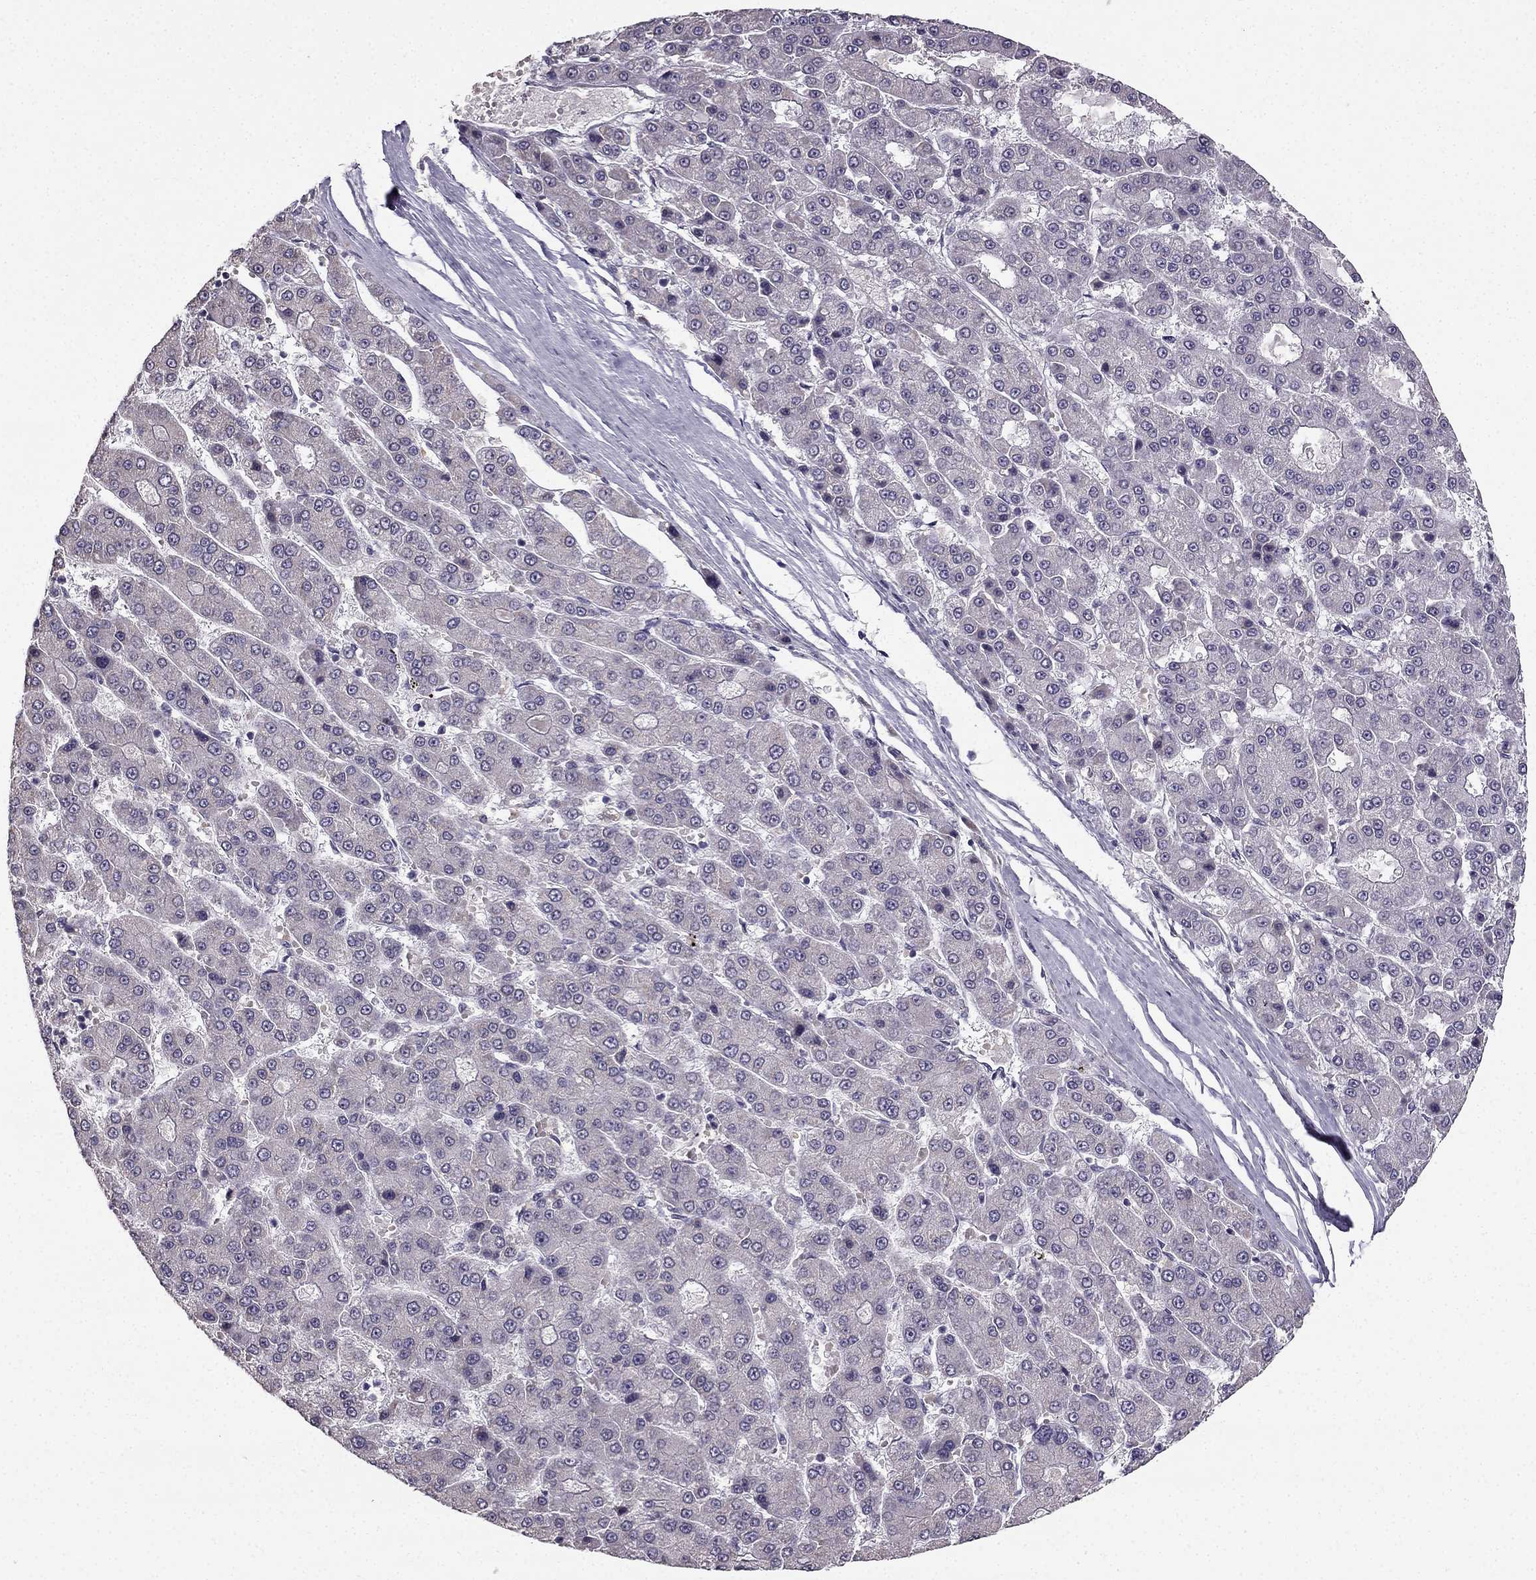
{"staining": {"intensity": "moderate", "quantity": "<25%", "location": "cytoplasmic/membranous"}, "tissue": "liver cancer", "cell_type": "Tumor cells", "image_type": "cancer", "snomed": [{"axis": "morphology", "description": "Carcinoma, Hepatocellular, NOS"}, {"axis": "topography", "description": "Liver"}], "caption": "The histopathology image exhibits a brown stain indicating the presence of a protein in the cytoplasmic/membranous of tumor cells in liver cancer.", "gene": "TSPYL5", "patient": {"sex": "male", "age": 70}}